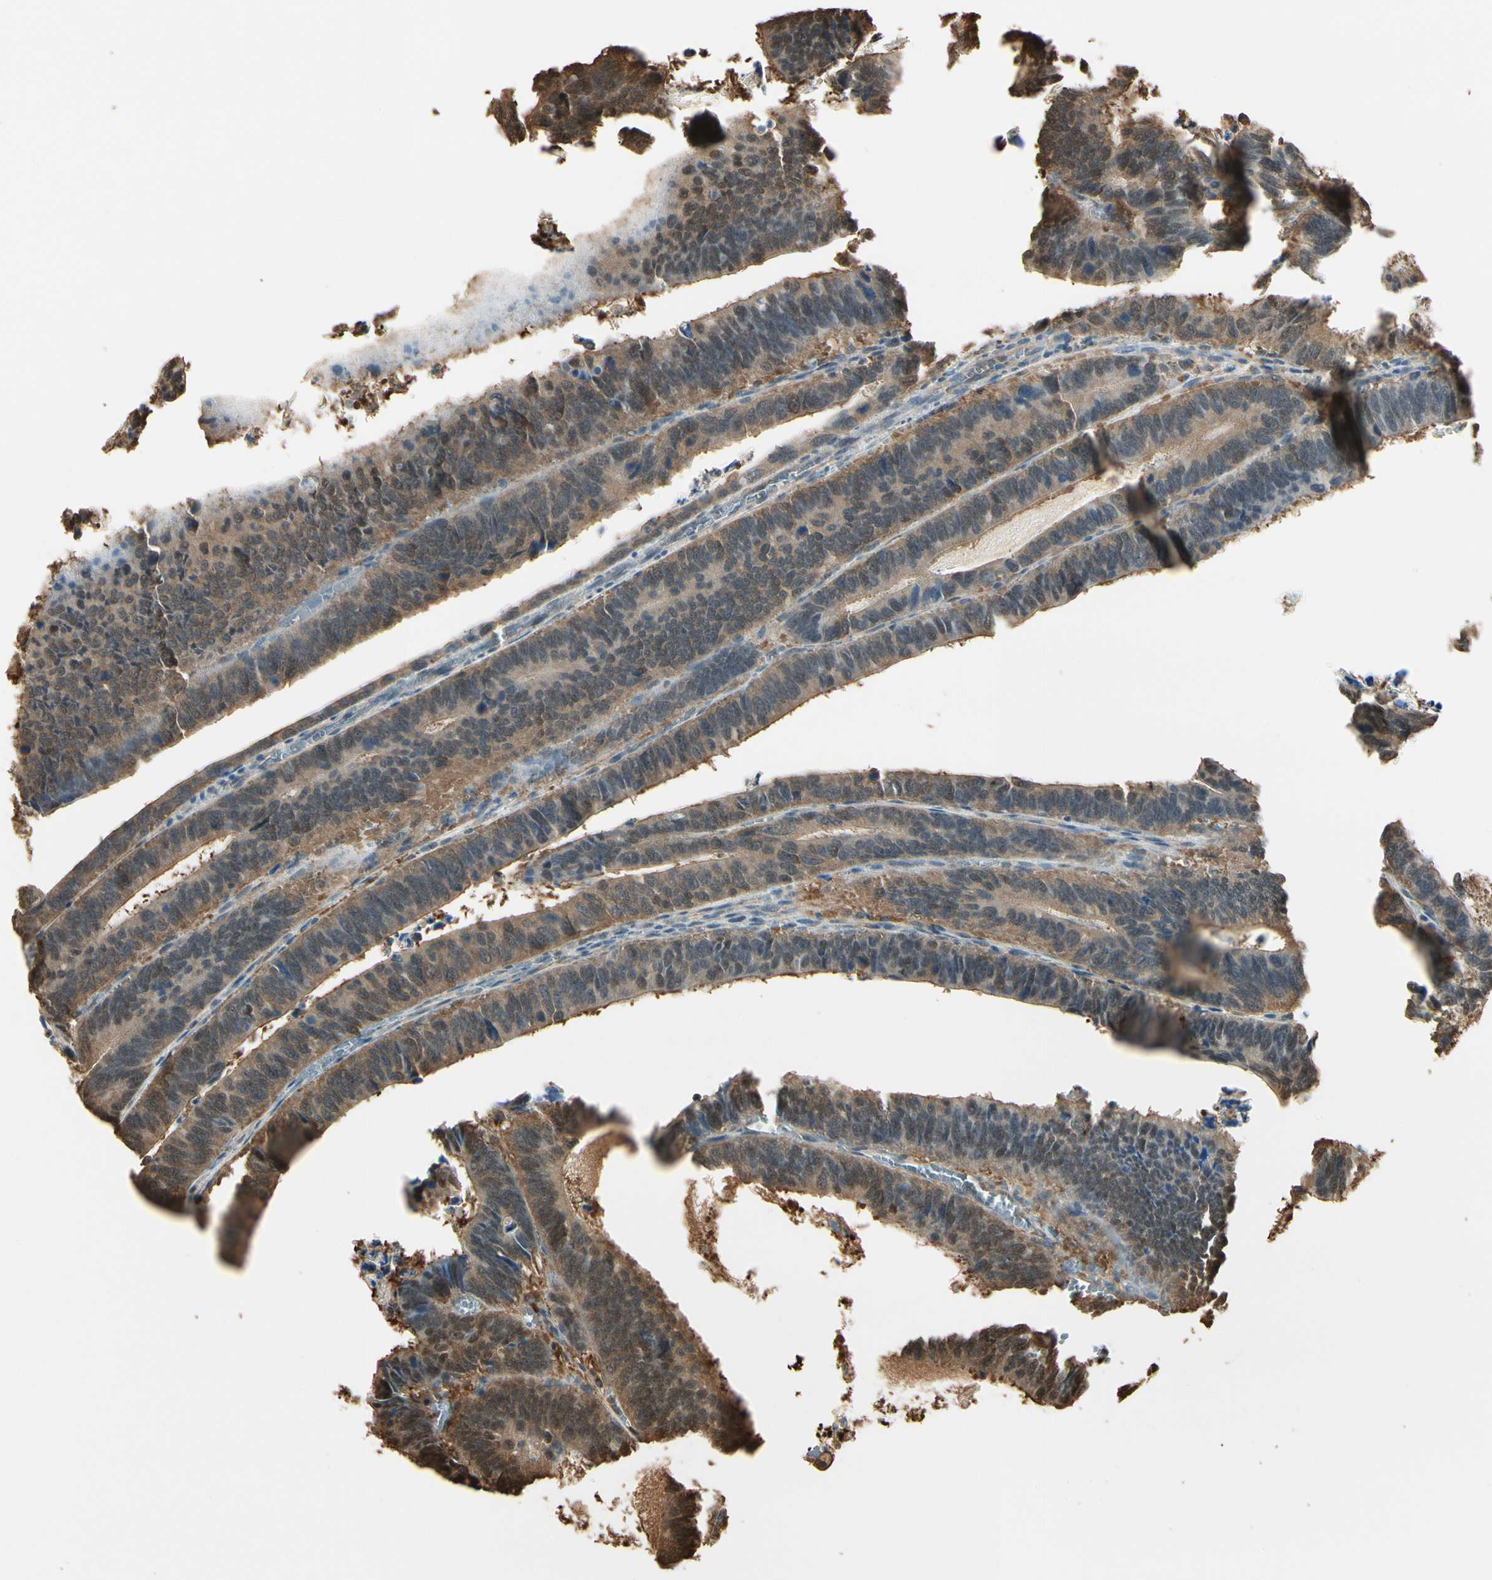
{"staining": {"intensity": "moderate", "quantity": ">75%", "location": "cytoplasmic/membranous,nuclear"}, "tissue": "colorectal cancer", "cell_type": "Tumor cells", "image_type": "cancer", "snomed": [{"axis": "morphology", "description": "Adenocarcinoma, NOS"}, {"axis": "topography", "description": "Colon"}], "caption": "The histopathology image exhibits staining of adenocarcinoma (colorectal), revealing moderate cytoplasmic/membranous and nuclear protein positivity (brown color) within tumor cells.", "gene": "YWHAE", "patient": {"sex": "male", "age": 72}}